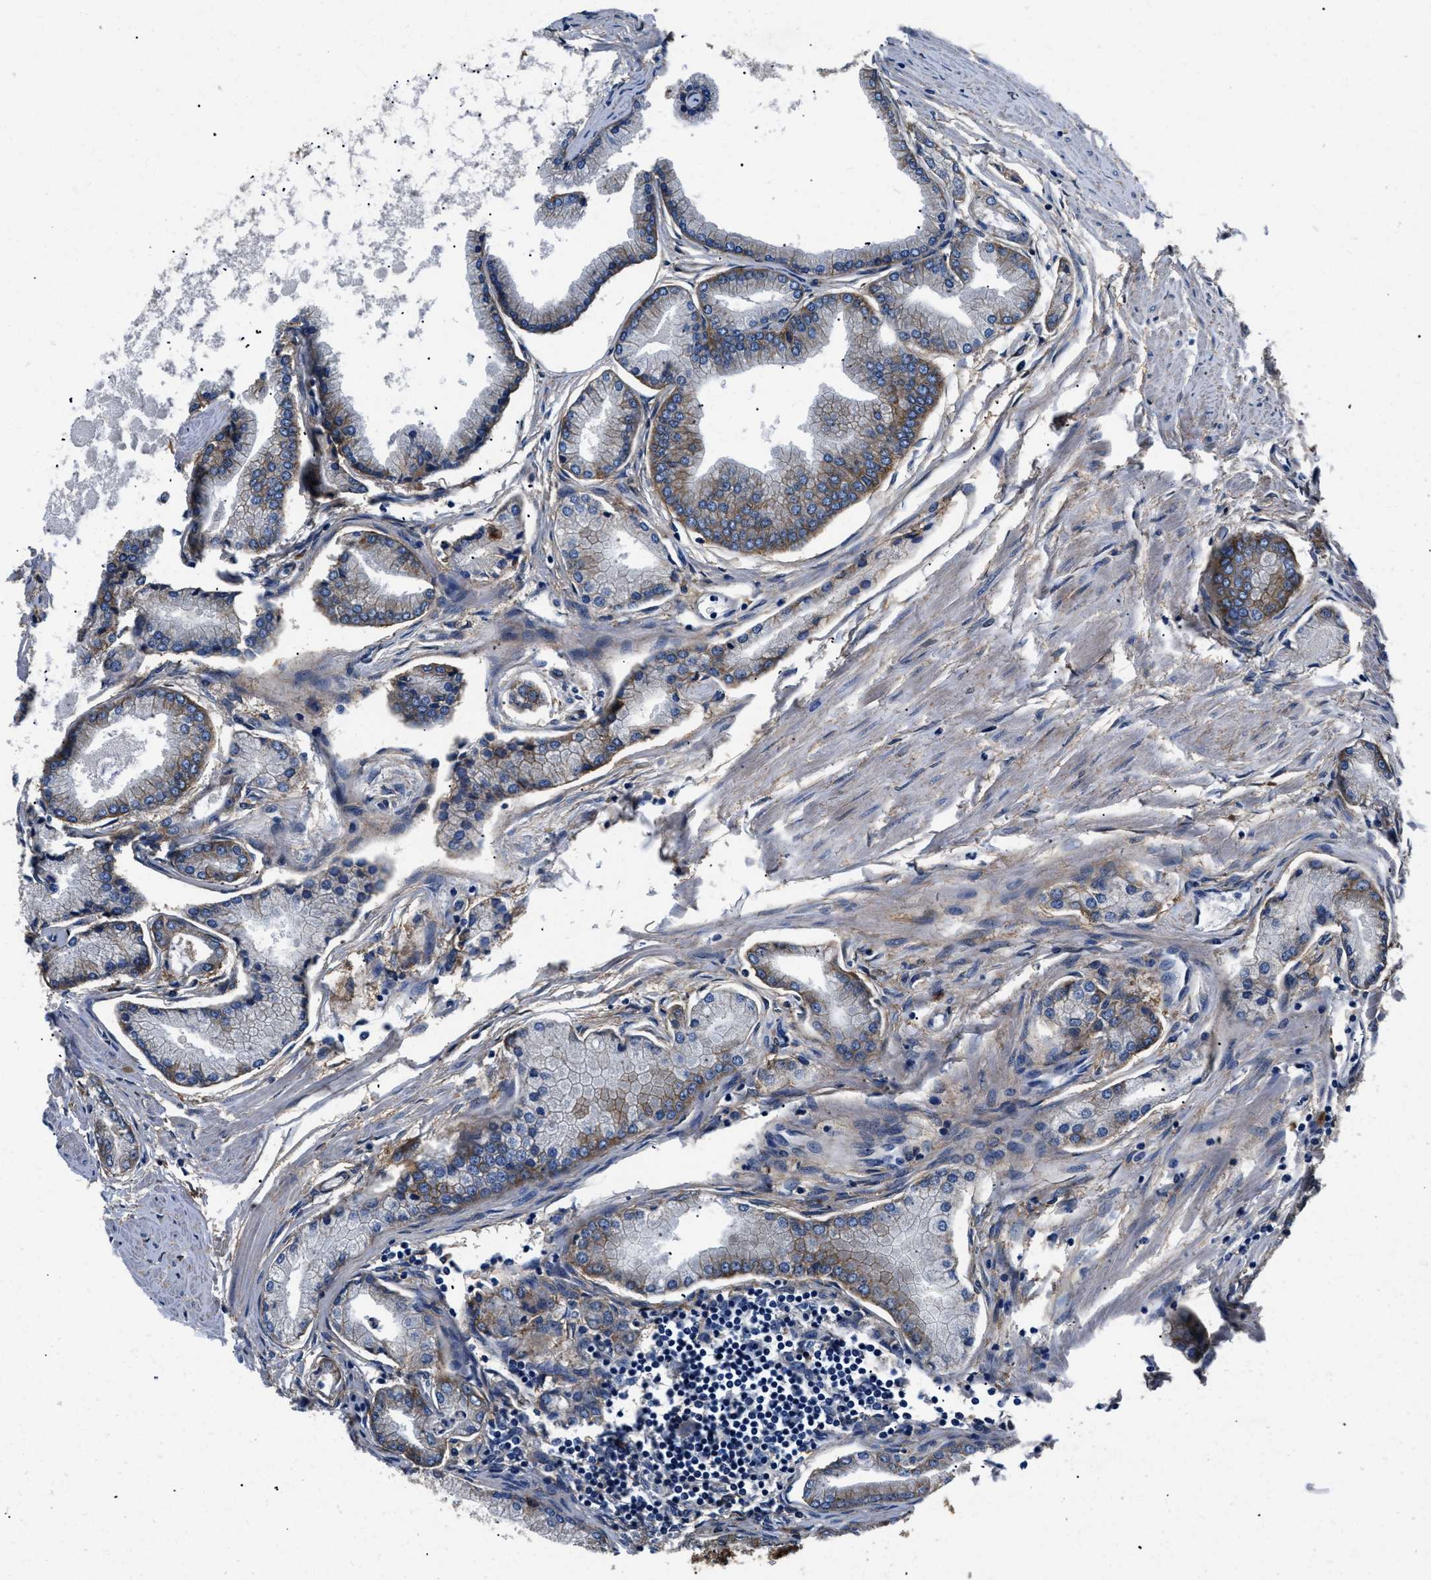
{"staining": {"intensity": "moderate", "quantity": ">75%", "location": "cytoplasmic/membranous"}, "tissue": "prostate cancer", "cell_type": "Tumor cells", "image_type": "cancer", "snomed": [{"axis": "morphology", "description": "Adenocarcinoma, High grade"}, {"axis": "topography", "description": "Prostate"}], "caption": "A micrograph of human prostate cancer stained for a protein reveals moderate cytoplasmic/membranous brown staining in tumor cells.", "gene": "CD276", "patient": {"sex": "male", "age": 61}}